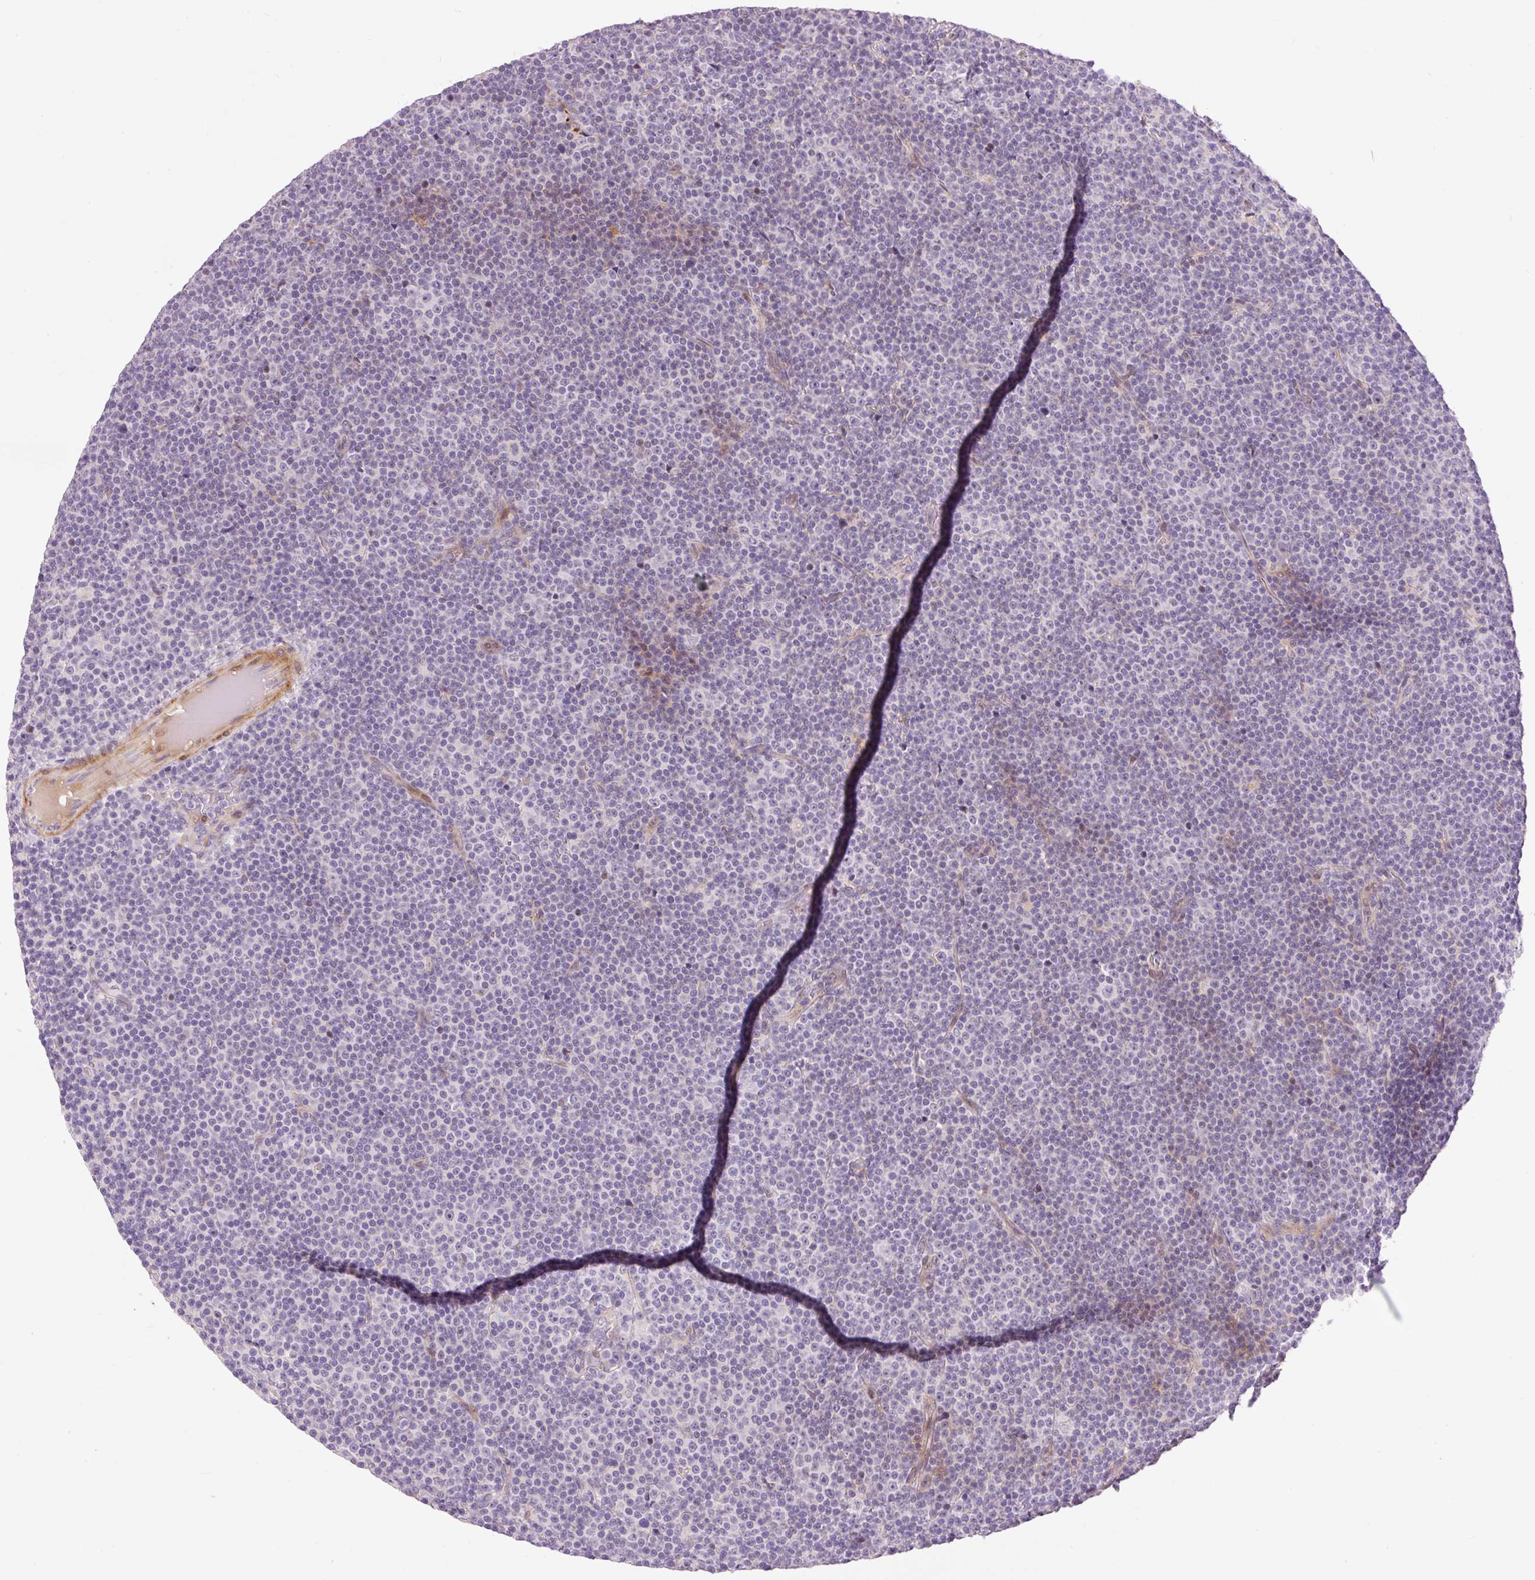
{"staining": {"intensity": "negative", "quantity": "none", "location": "none"}, "tissue": "lymphoma", "cell_type": "Tumor cells", "image_type": "cancer", "snomed": [{"axis": "morphology", "description": "Malignant lymphoma, non-Hodgkin's type, Low grade"}, {"axis": "topography", "description": "Lymph node"}], "caption": "A high-resolution image shows immunohistochemistry staining of lymphoma, which shows no significant staining in tumor cells. The staining was performed using DAB (3,3'-diaminobenzidine) to visualize the protein expression in brown, while the nuclei were stained in blue with hematoxylin (Magnification: 20x).", "gene": "HNF1A", "patient": {"sex": "female", "age": 67}}